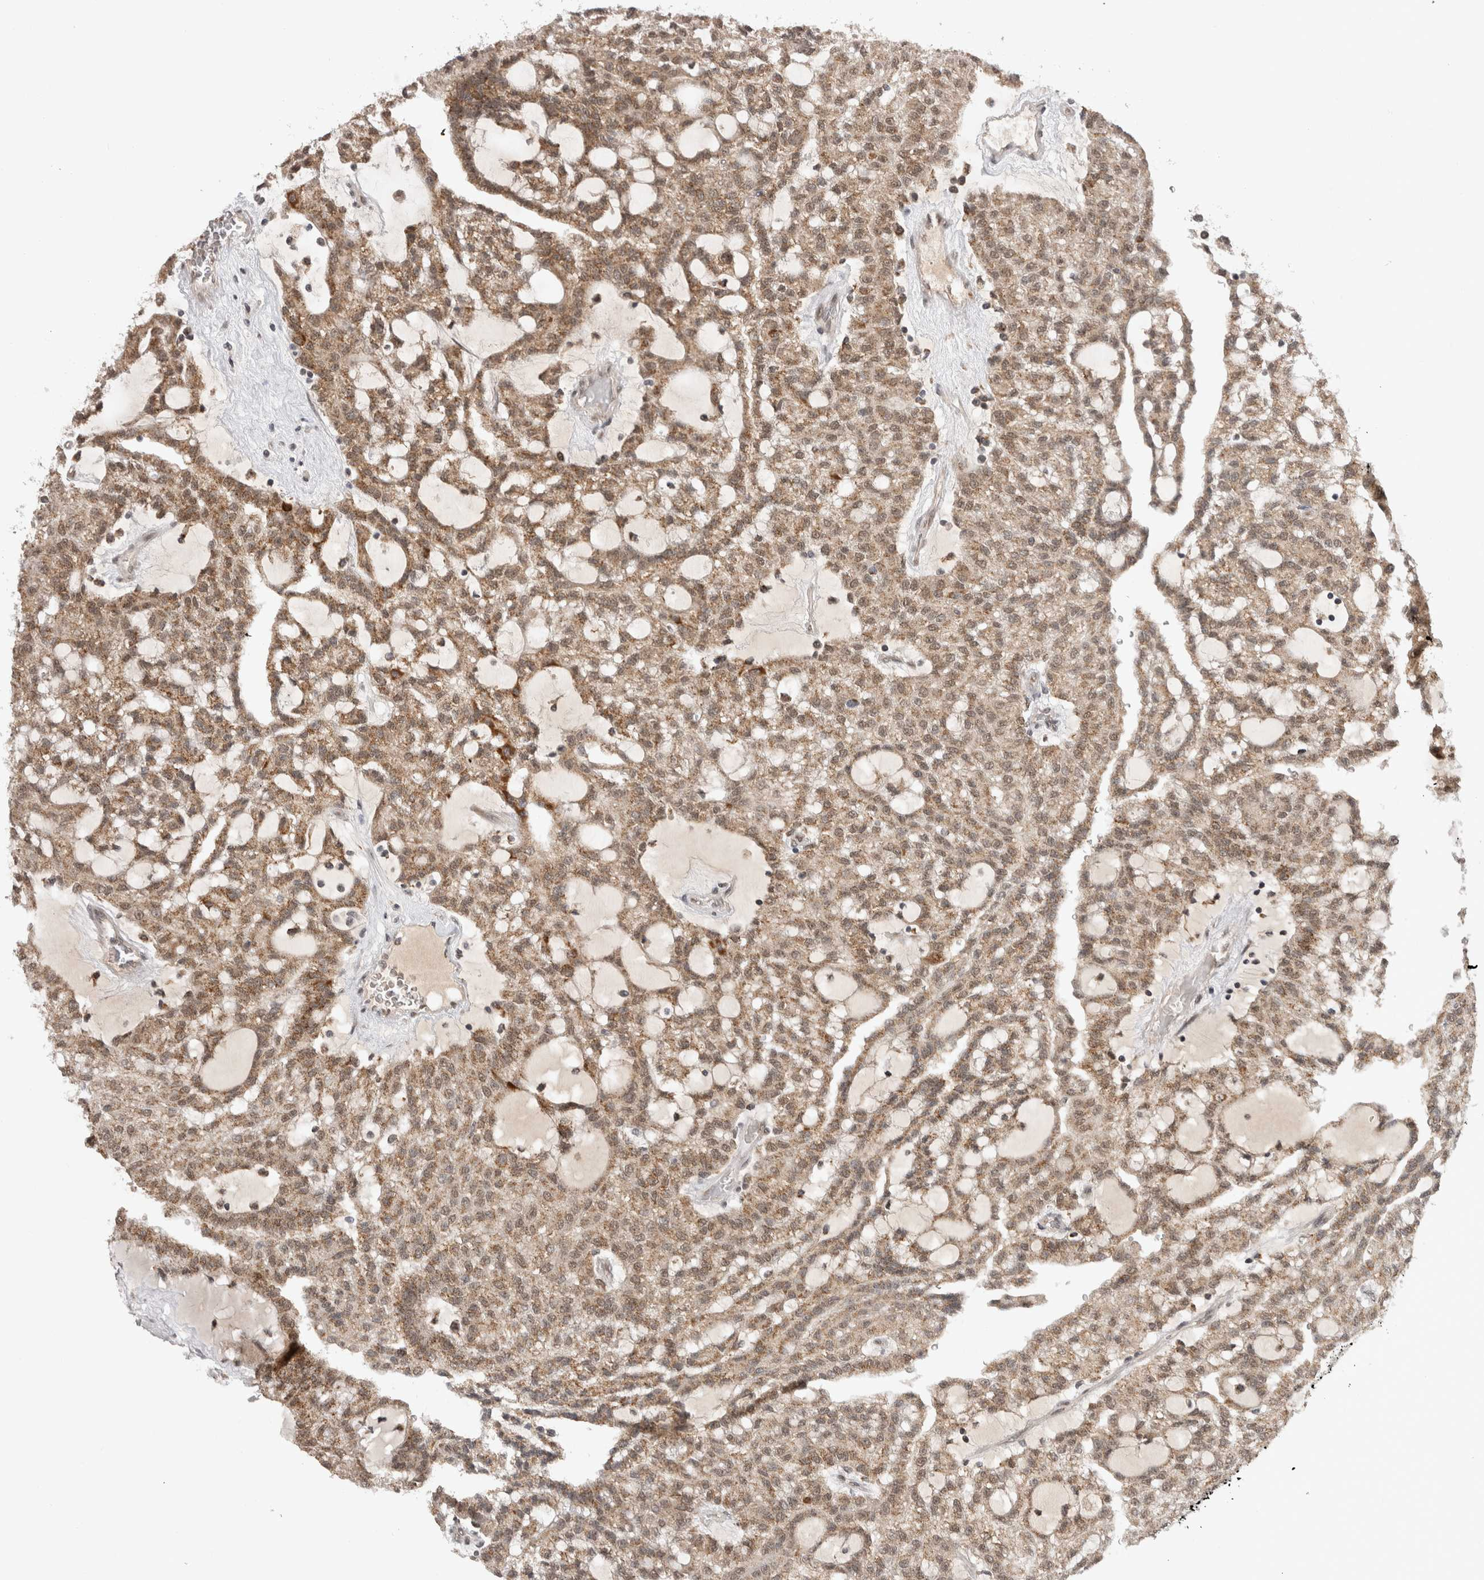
{"staining": {"intensity": "moderate", "quantity": ">75%", "location": "cytoplasmic/membranous,nuclear"}, "tissue": "renal cancer", "cell_type": "Tumor cells", "image_type": "cancer", "snomed": [{"axis": "morphology", "description": "Adenocarcinoma, NOS"}, {"axis": "topography", "description": "Kidney"}], "caption": "IHC histopathology image of neoplastic tissue: adenocarcinoma (renal) stained using immunohistochemistry (IHC) reveals medium levels of moderate protein expression localized specifically in the cytoplasmic/membranous and nuclear of tumor cells, appearing as a cytoplasmic/membranous and nuclear brown color.", "gene": "TMEM65", "patient": {"sex": "male", "age": 63}}